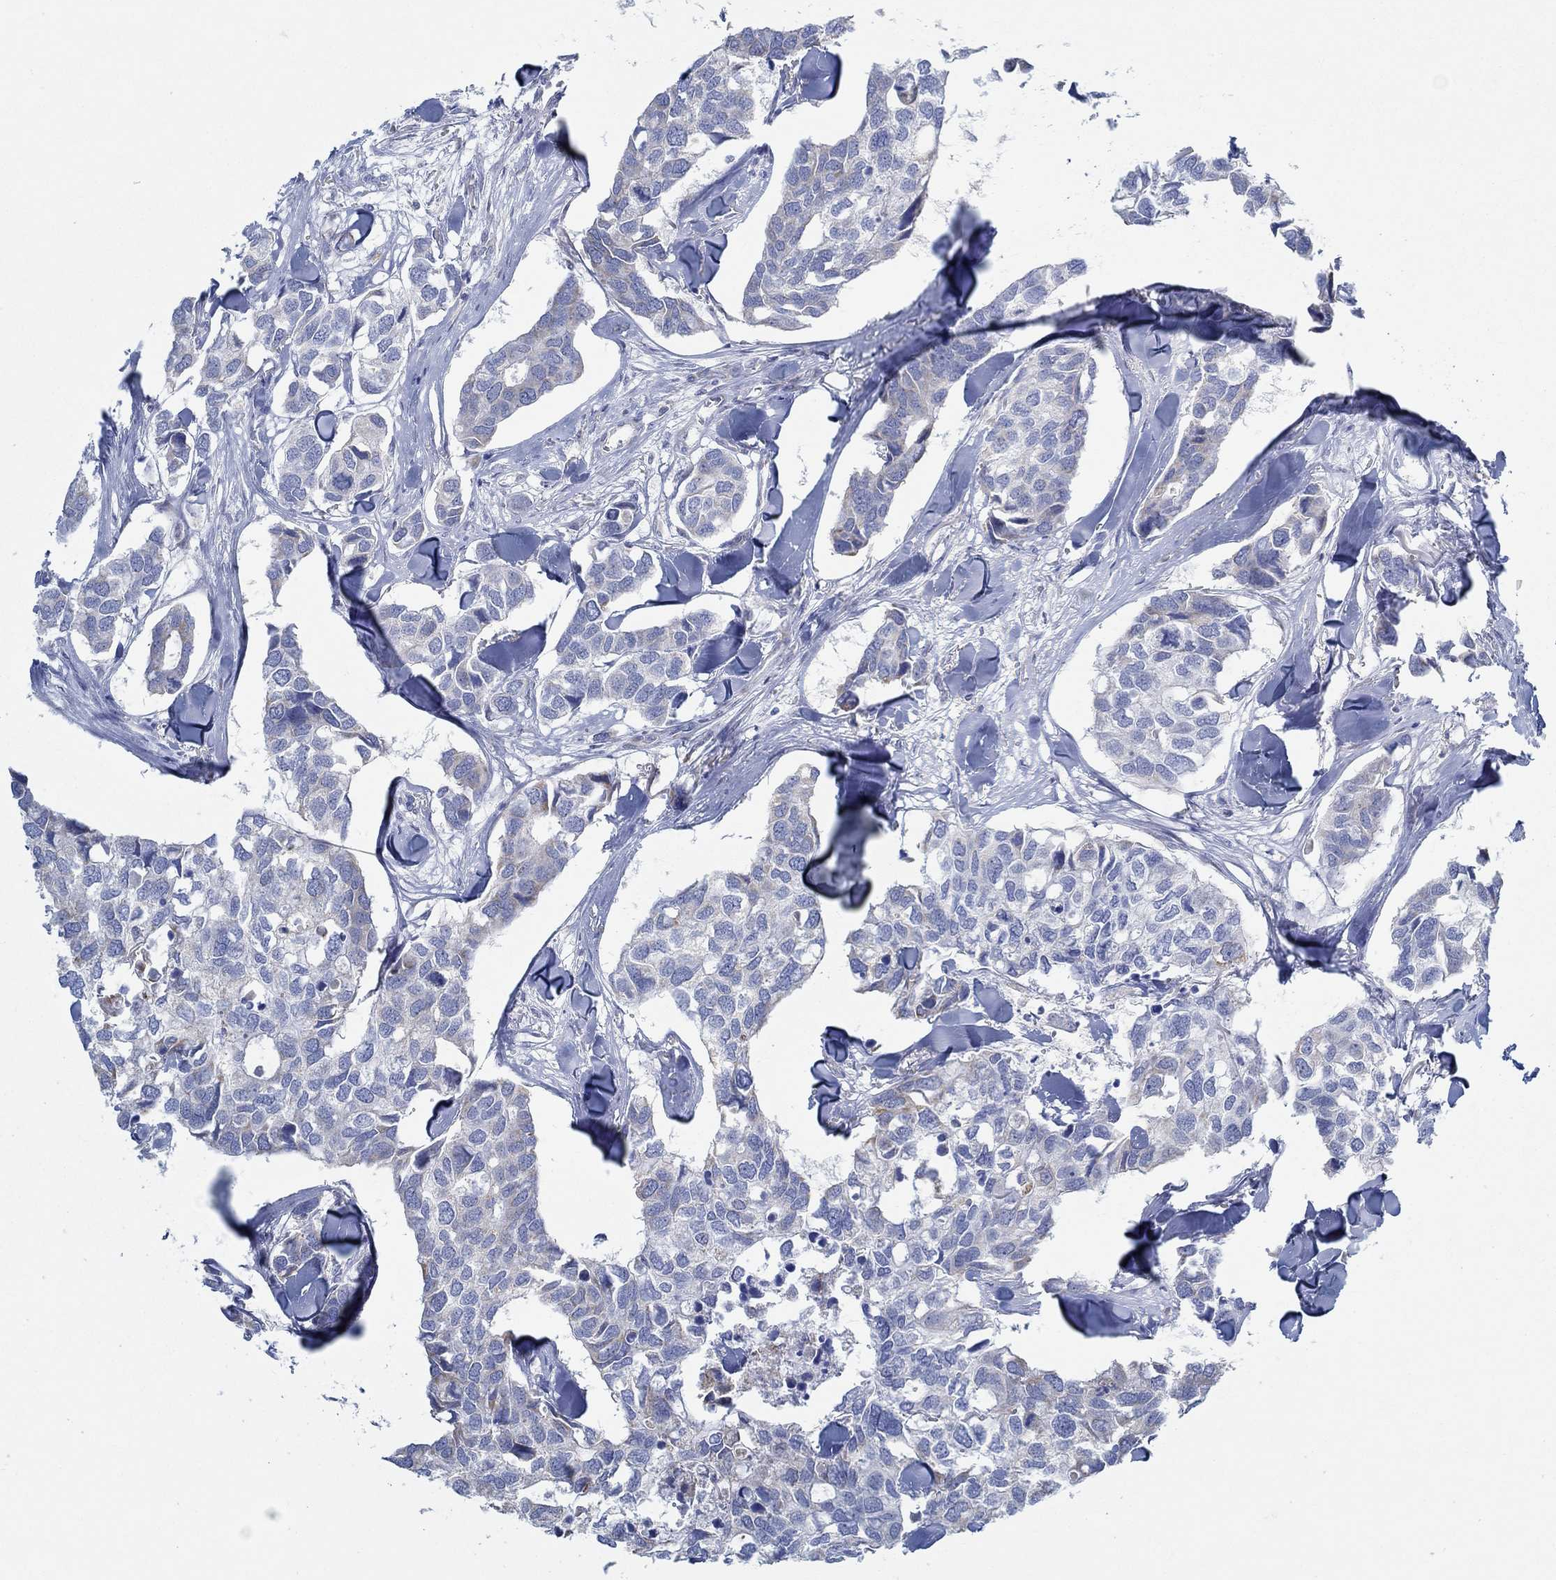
{"staining": {"intensity": "negative", "quantity": "none", "location": "none"}, "tissue": "breast cancer", "cell_type": "Tumor cells", "image_type": "cancer", "snomed": [{"axis": "morphology", "description": "Duct carcinoma"}, {"axis": "topography", "description": "Breast"}], "caption": "Protein analysis of breast invasive ductal carcinoma exhibits no significant staining in tumor cells. (Brightfield microscopy of DAB (3,3'-diaminobenzidine) immunohistochemistry at high magnification).", "gene": "GLOD5", "patient": {"sex": "female", "age": 83}}